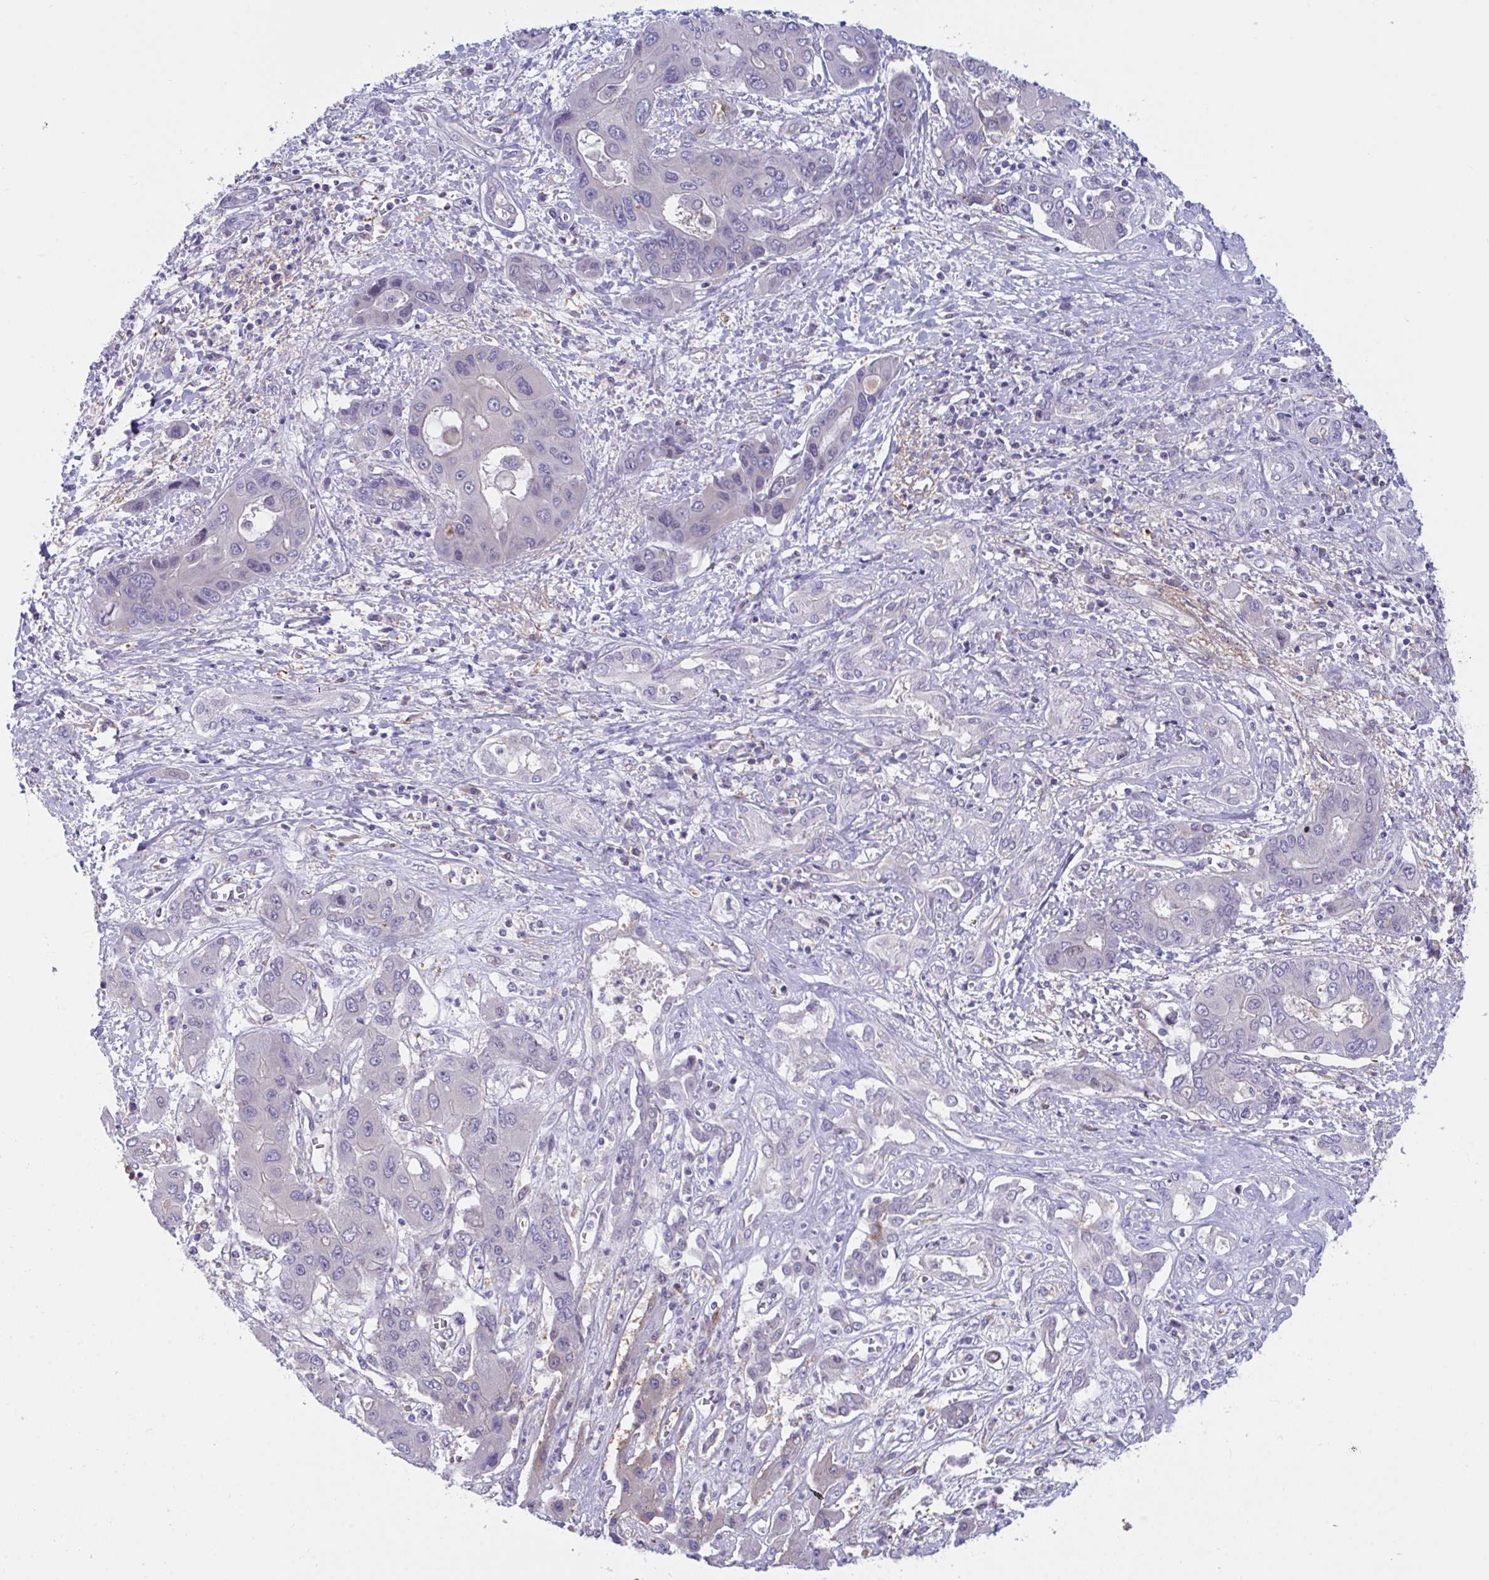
{"staining": {"intensity": "negative", "quantity": "none", "location": "none"}, "tissue": "liver cancer", "cell_type": "Tumor cells", "image_type": "cancer", "snomed": [{"axis": "morphology", "description": "Cholangiocarcinoma"}, {"axis": "topography", "description": "Liver"}], "caption": "Protein analysis of liver cancer (cholangiocarcinoma) displays no significant staining in tumor cells.", "gene": "CENPQ", "patient": {"sex": "male", "age": 67}}